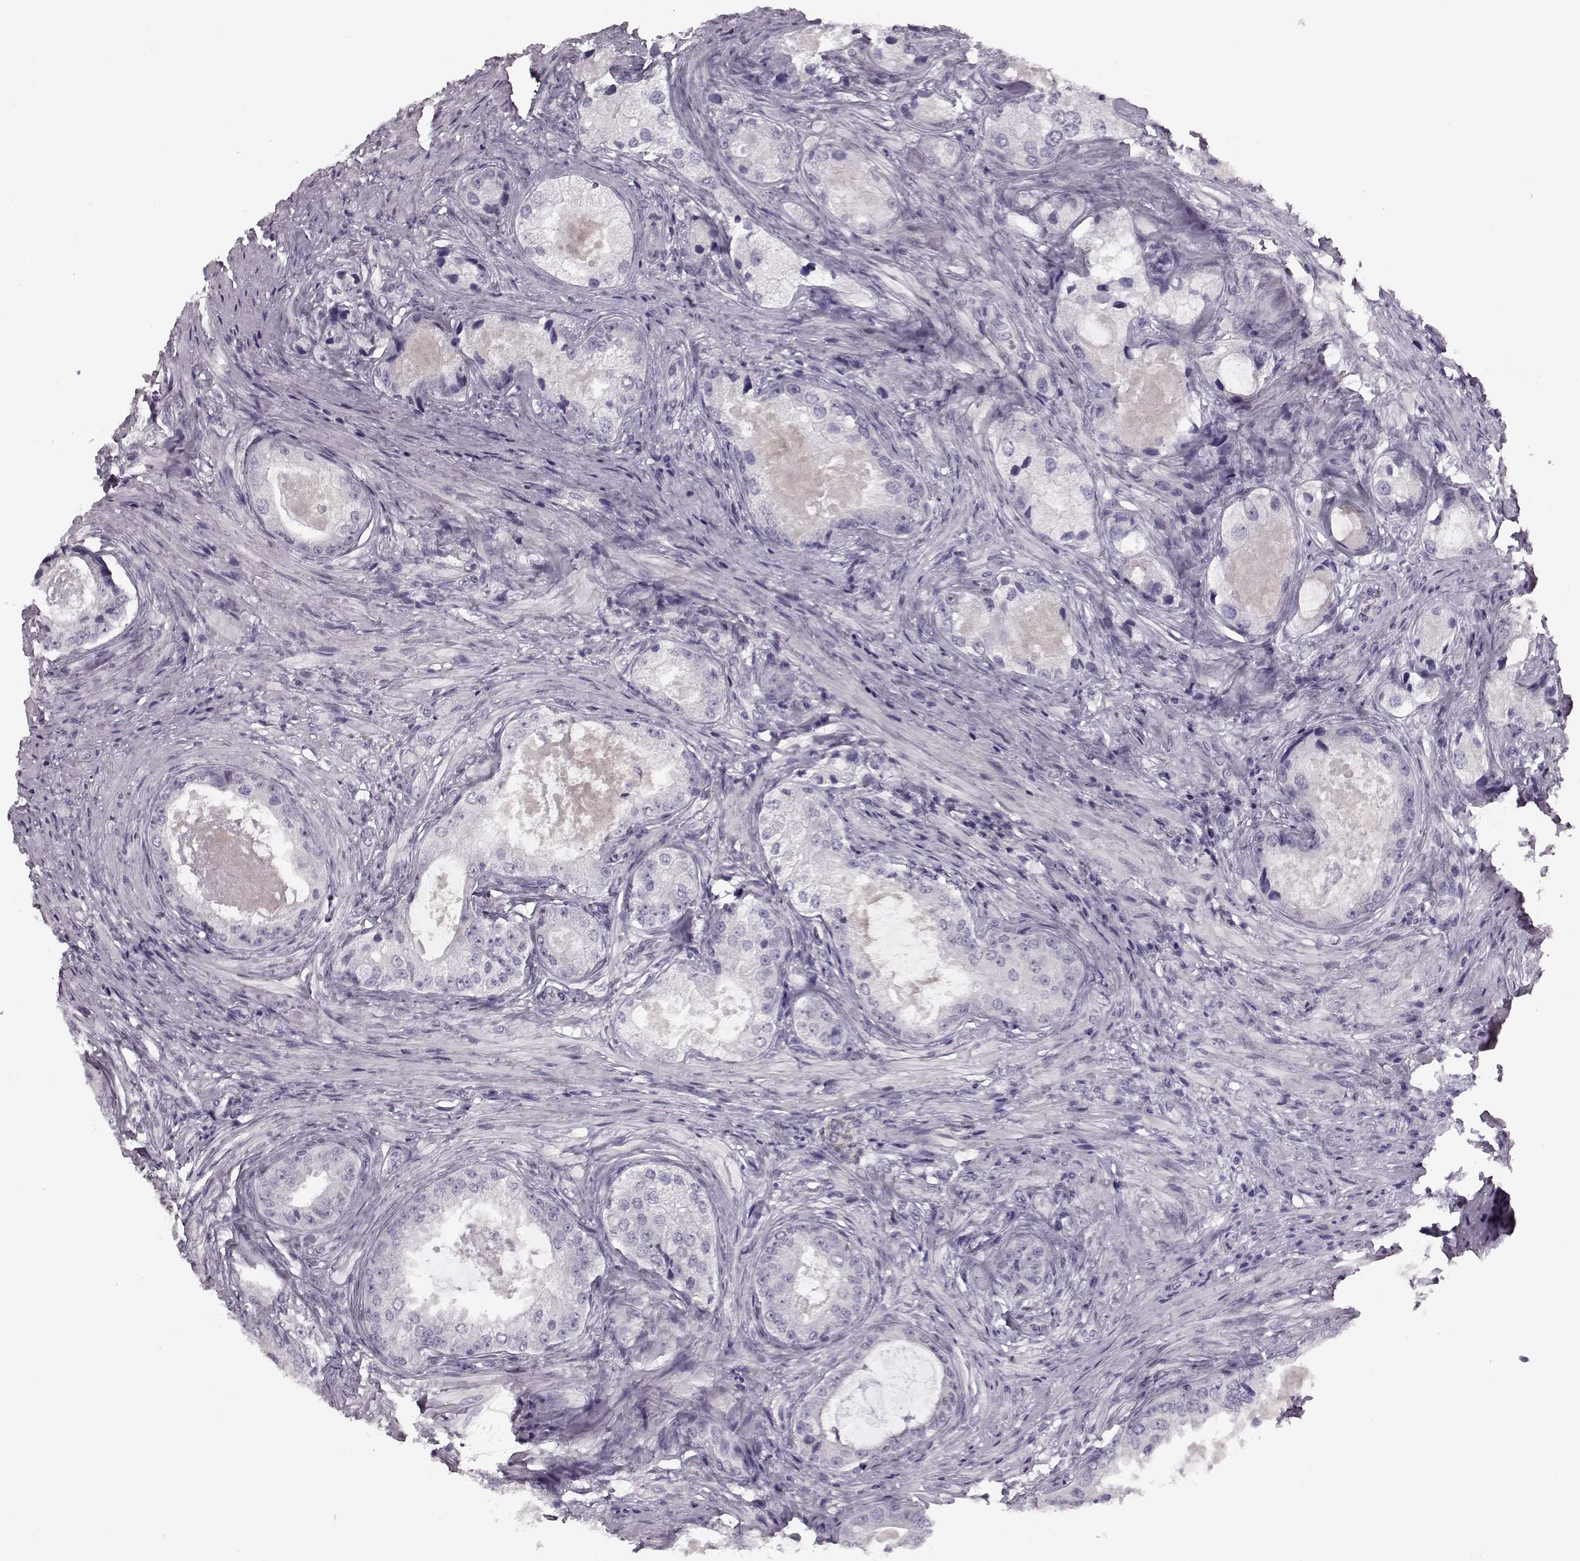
{"staining": {"intensity": "negative", "quantity": "none", "location": "none"}, "tissue": "prostate cancer", "cell_type": "Tumor cells", "image_type": "cancer", "snomed": [{"axis": "morphology", "description": "Adenocarcinoma, Low grade"}, {"axis": "topography", "description": "Prostate"}], "caption": "A micrograph of human prostate cancer is negative for staining in tumor cells.", "gene": "RP1L1", "patient": {"sex": "male", "age": 68}}